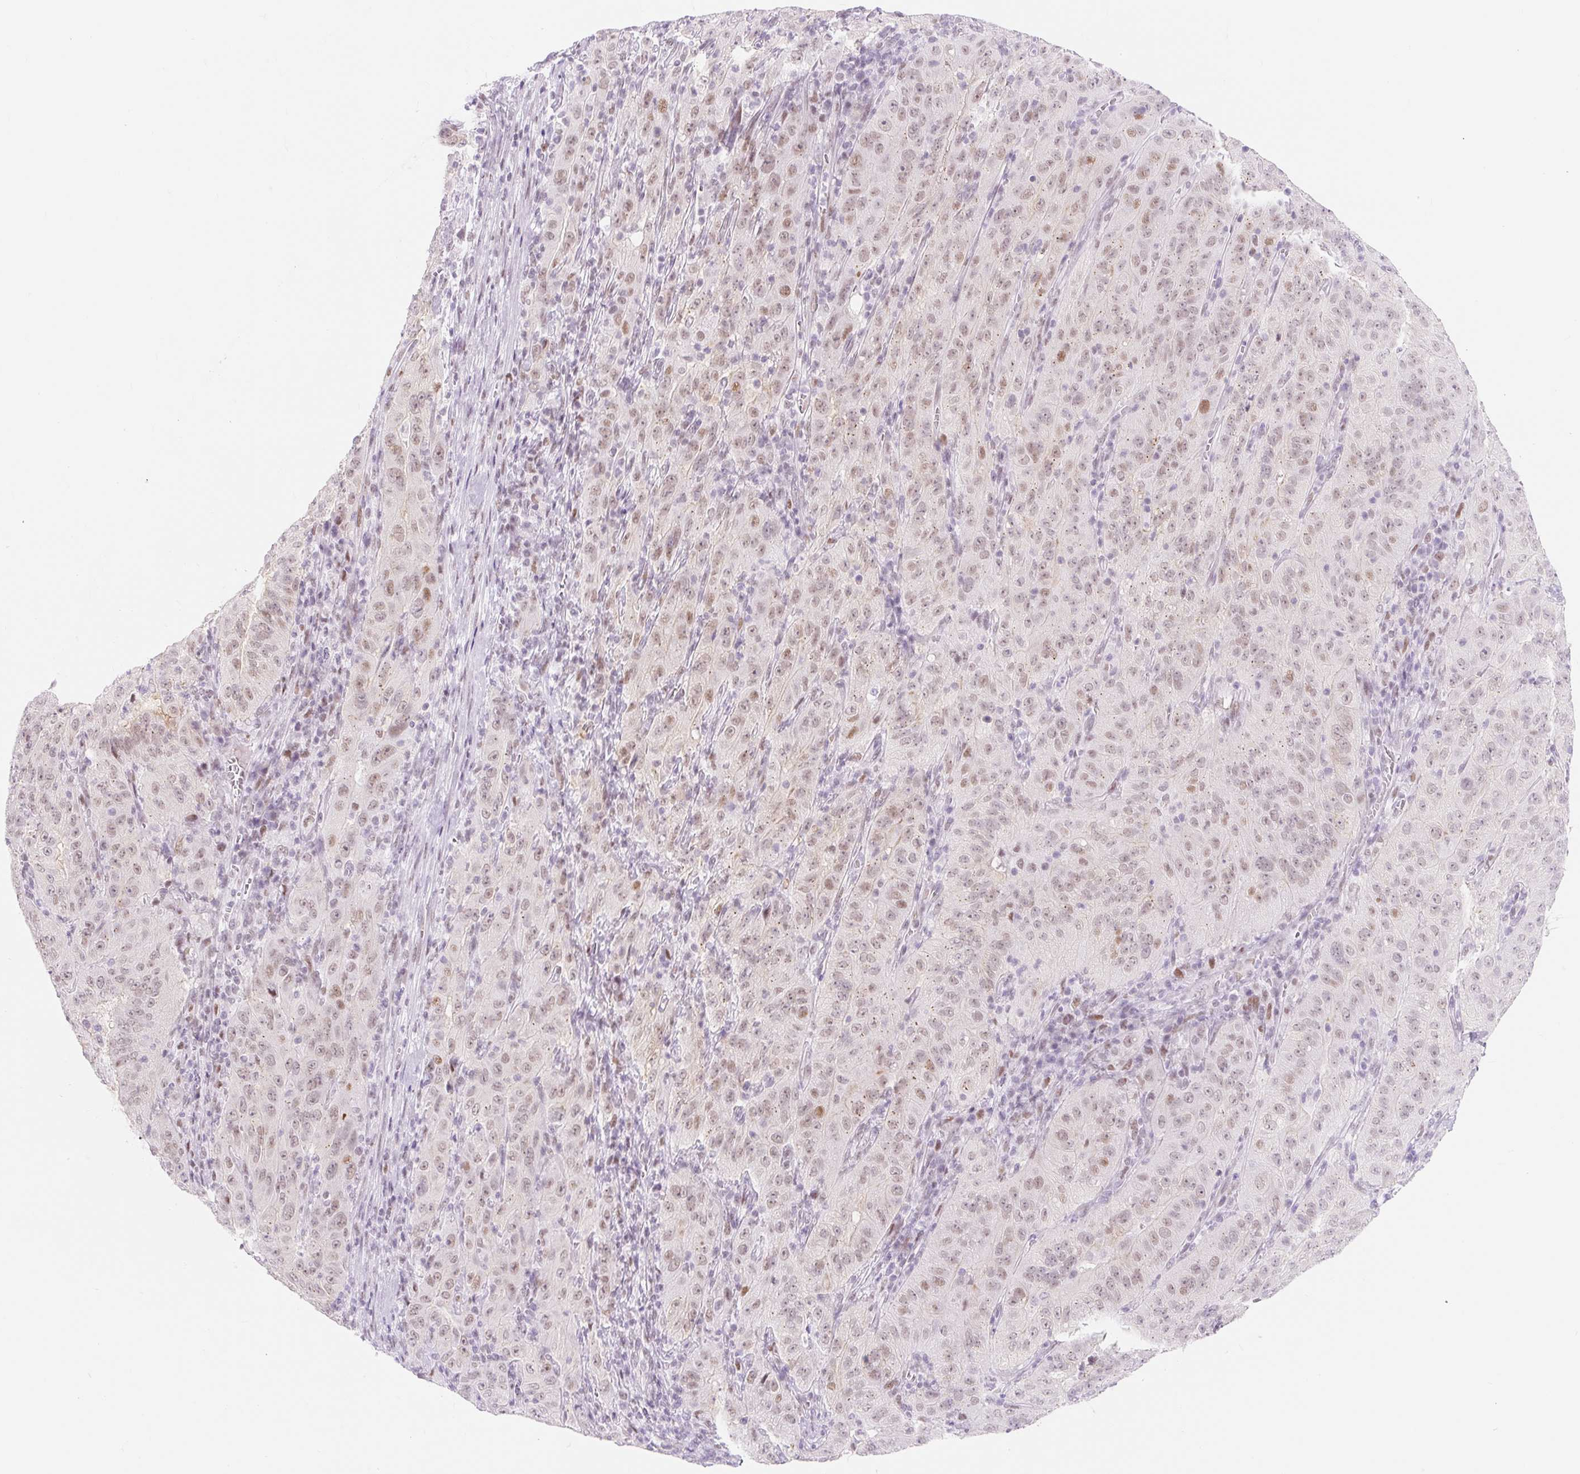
{"staining": {"intensity": "weak", "quantity": "25%-75%", "location": "nuclear"}, "tissue": "pancreatic cancer", "cell_type": "Tumor cells", "image_type": "cancer", "snomed": [{"axis": "morphology", "description": "Adenocarcinoma, NOS"}, {"axis": "topography", "description": "Pancreas"}], "caption": "This photomicrograph shows adenocarcinoma (pancreatic) stained with immunohistochemistry (IHC) to label a protein in brown. The nuclear of tumor cells show weak positivity for the protein. Nuclei are counter-stained blue.", "gene": "H2BW1", "patient": {"sex": "male", "age": 63}}